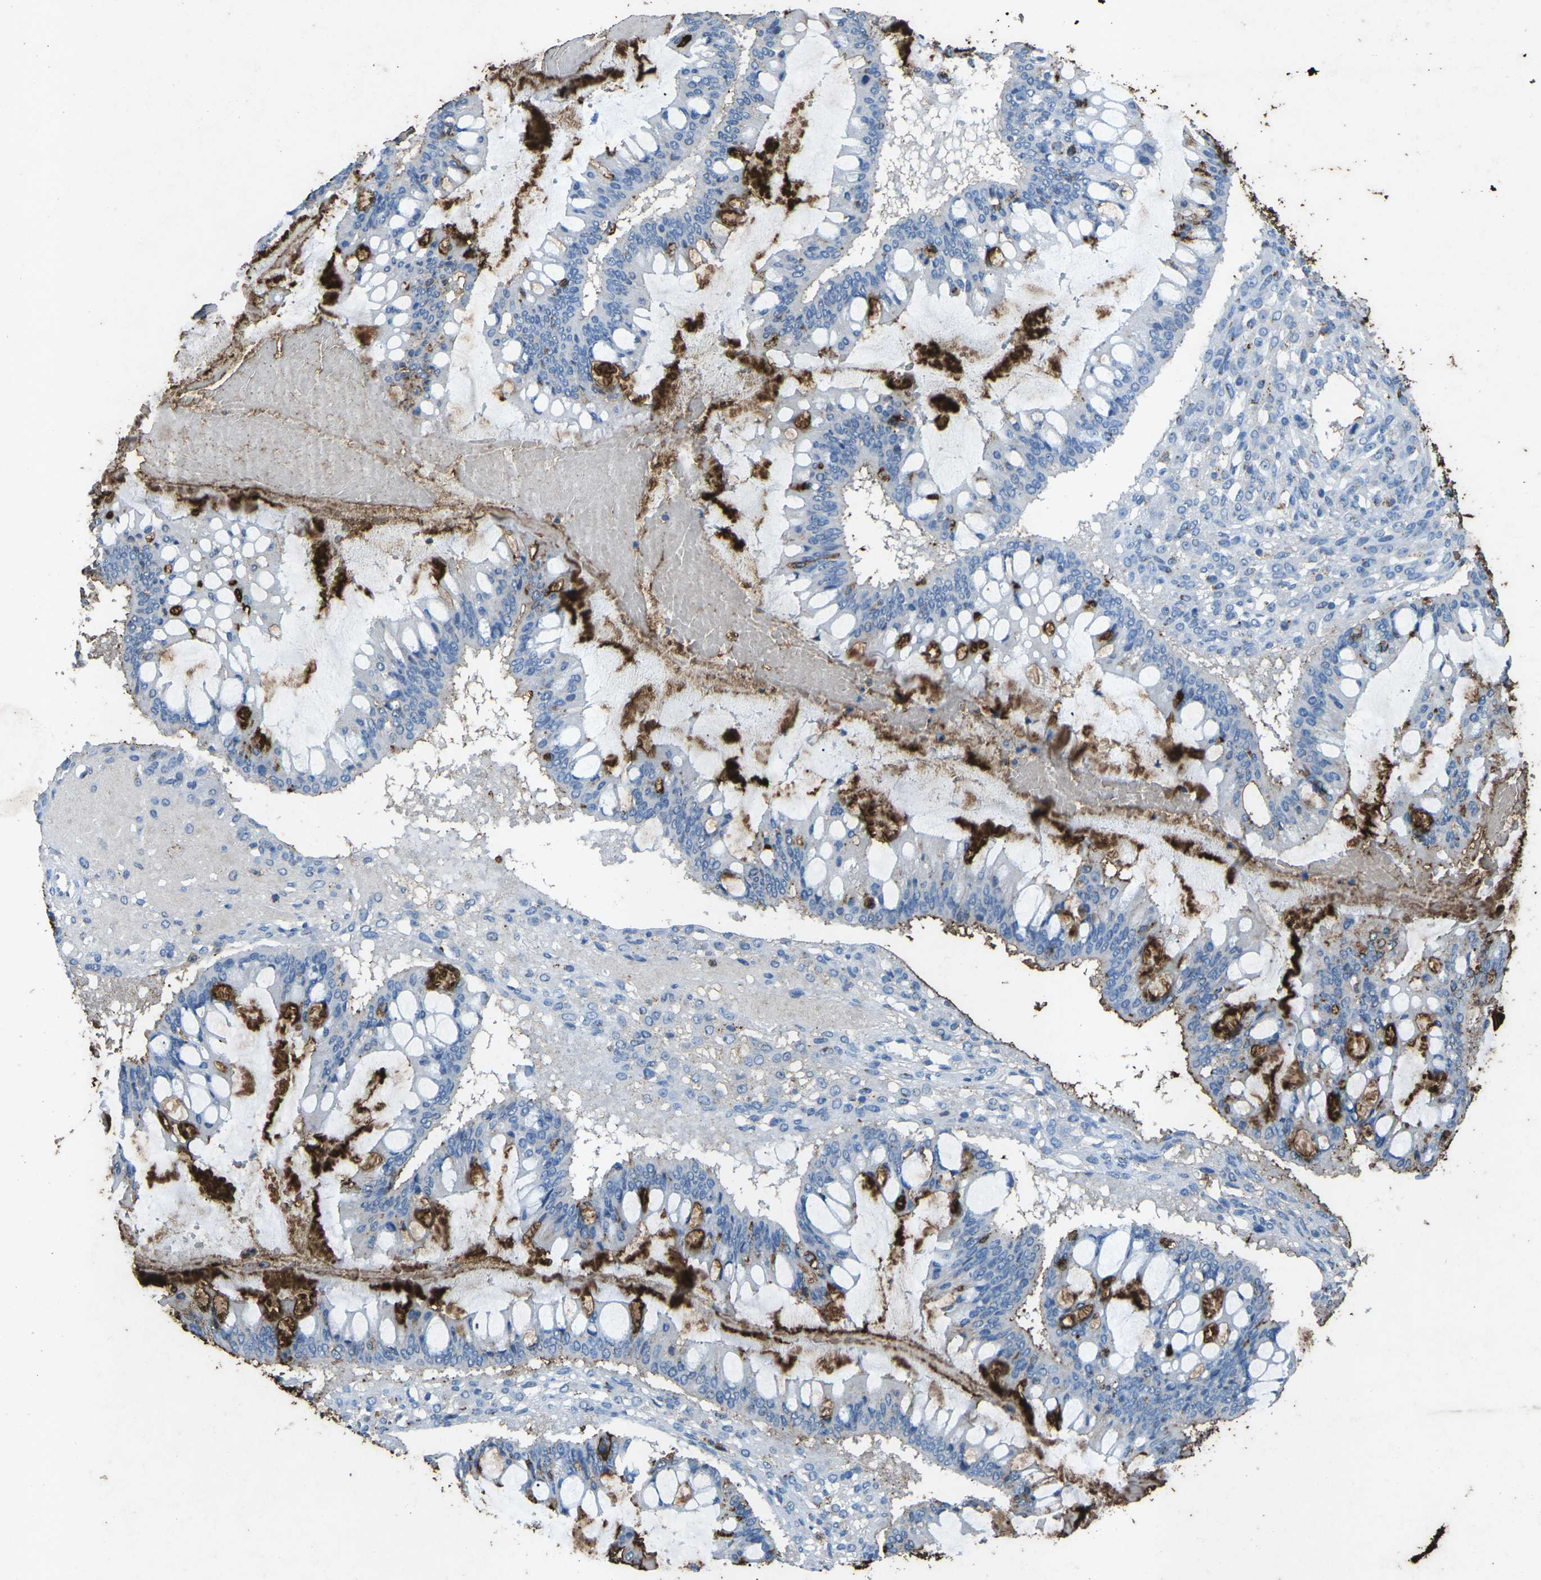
{"staining": {"intensity": "strong", "quantity": "<25%", "location": "cytoplasmic/membranous"}, "tissue": "ovarian cancer", "cell_type": "Tumor cells", "image_type": "cancer", "snomed": [{"axis": "morphology", "description": "Cystadenocarcinoma, mucinous, NOS"}, {"axis": "topography", "description": "Ovary"}], "caption": "A high-resolution histopathology image shows IHC staining of ovarian cancer (mucinous cystadenocarcinoma), which exhibits strong cytoplasmic/membranous staining in about <25% of tumor cells.", "gene": "CTAGE1", "patient": {"sex": "female", "age": 73}}